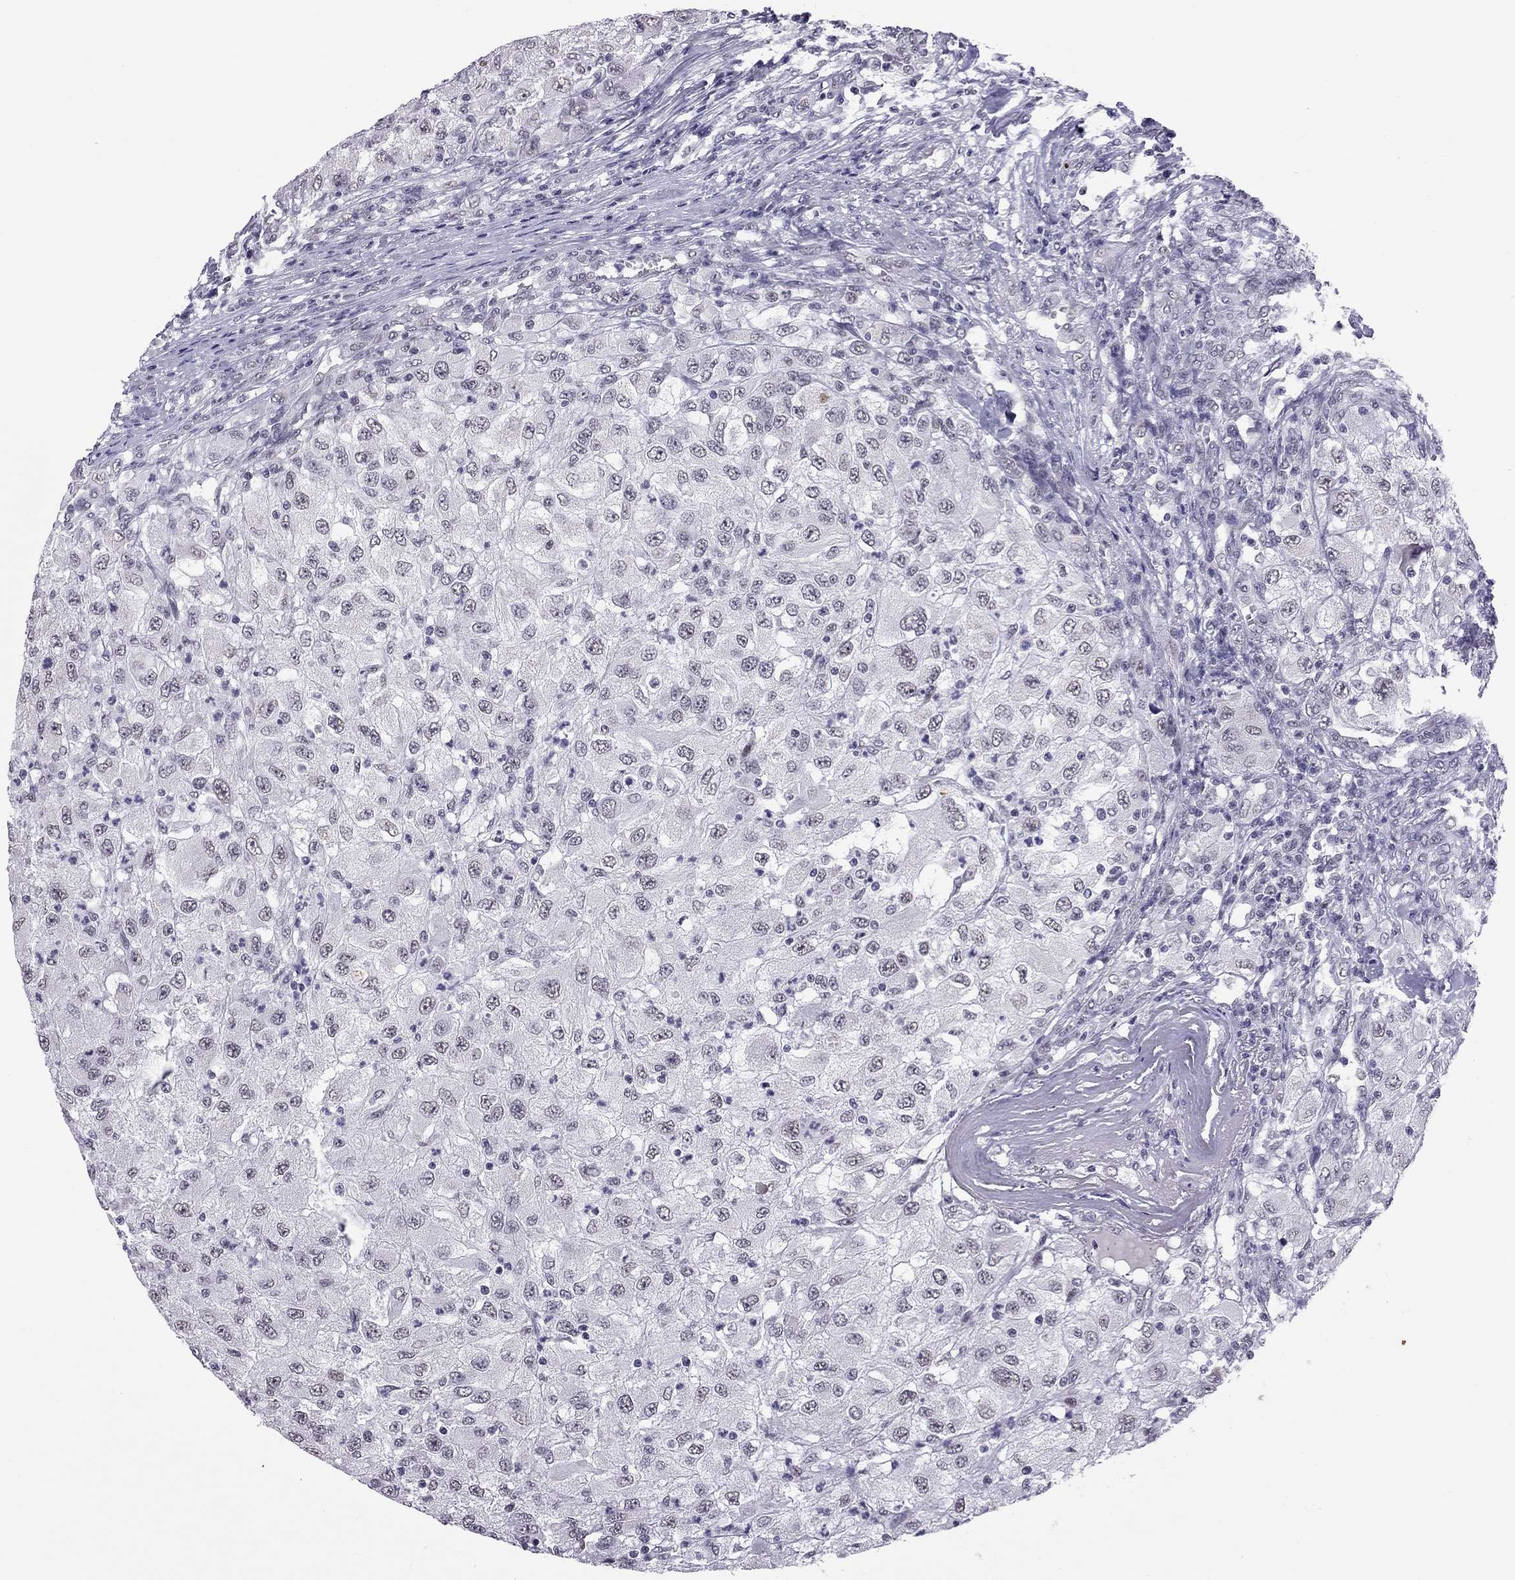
{"staining": {"intensity": "negative", "quantity": "none", "location": "none"}, "tissue": "renal cancer", "cell_type": "Tumor cells", "image_type": "cancer", "snomed": [{"axis": "morphology", "description": "Adenocarcinoma, NOS"}, {"axis": "topography", "description": "Kidney"}], "caption": "The micrograph displays no staining of tumor cells in renal cancer. (DAB (3,3'-diaminobenzidine) immunohistochemistry (IHC) visualized using brightfield microscopy, high magnification).", "gene": "PPP1R3A", "patient": {"sex": "female", "age": 67}}